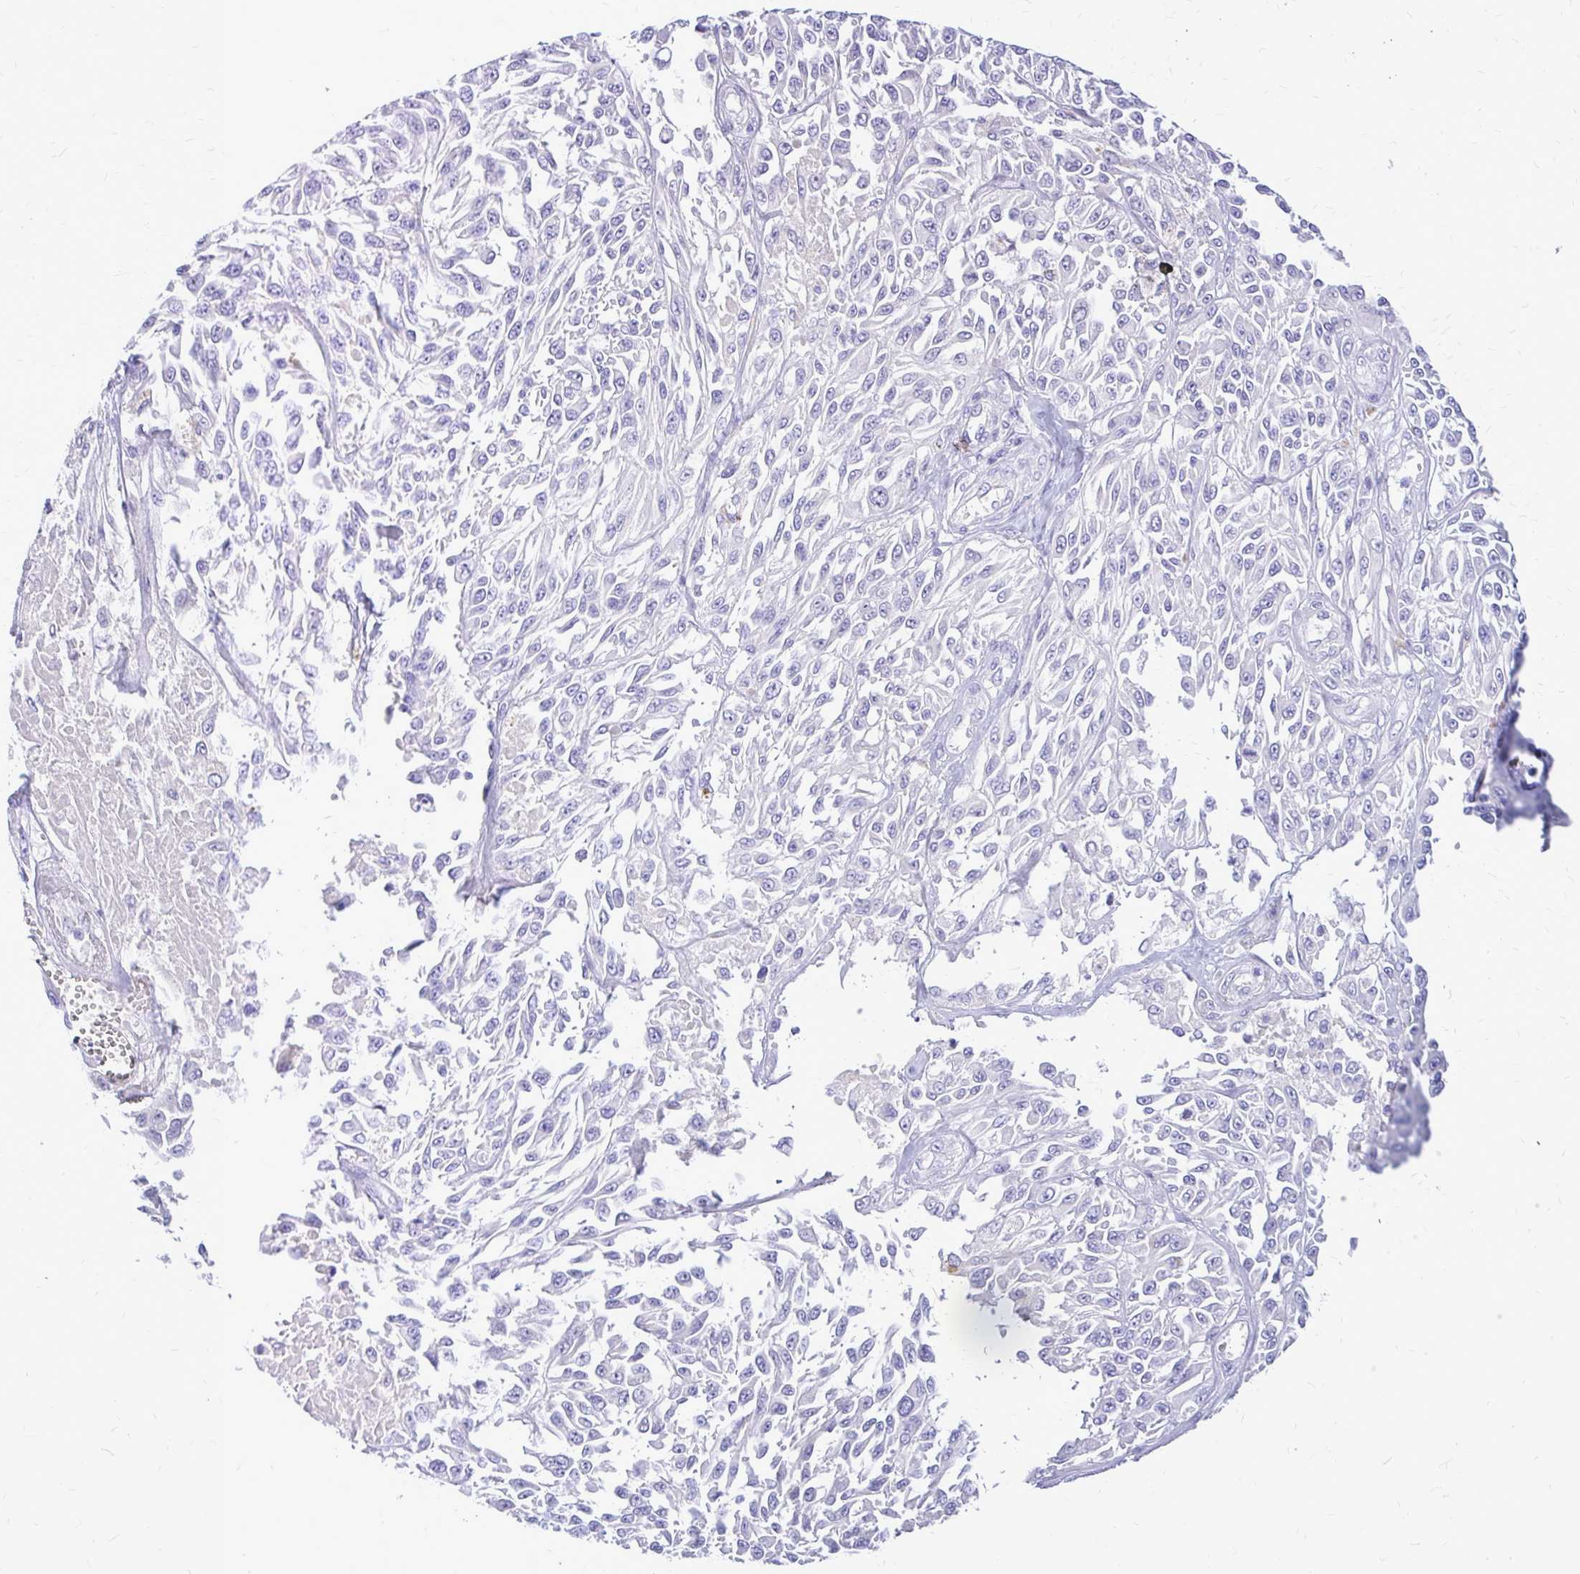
{"staining": {"intensity": "negative", "quantity": "none", "location": "none"}, "tissue": "melanoma", "cell_type": "Tumor cells", "image_type": "cancer", "snomed": [{"axis": "morphology", "description": "Malignant melanoma, NOS"}, {"axis": "topography", "description": "Skin"}], "caption": "Melanoma stained for a protein using immunohistochemistry exhibits no positivity tumor cells.", "gene": "MAP1LC3A", "patient": {"sex": "male", "age": 94}}